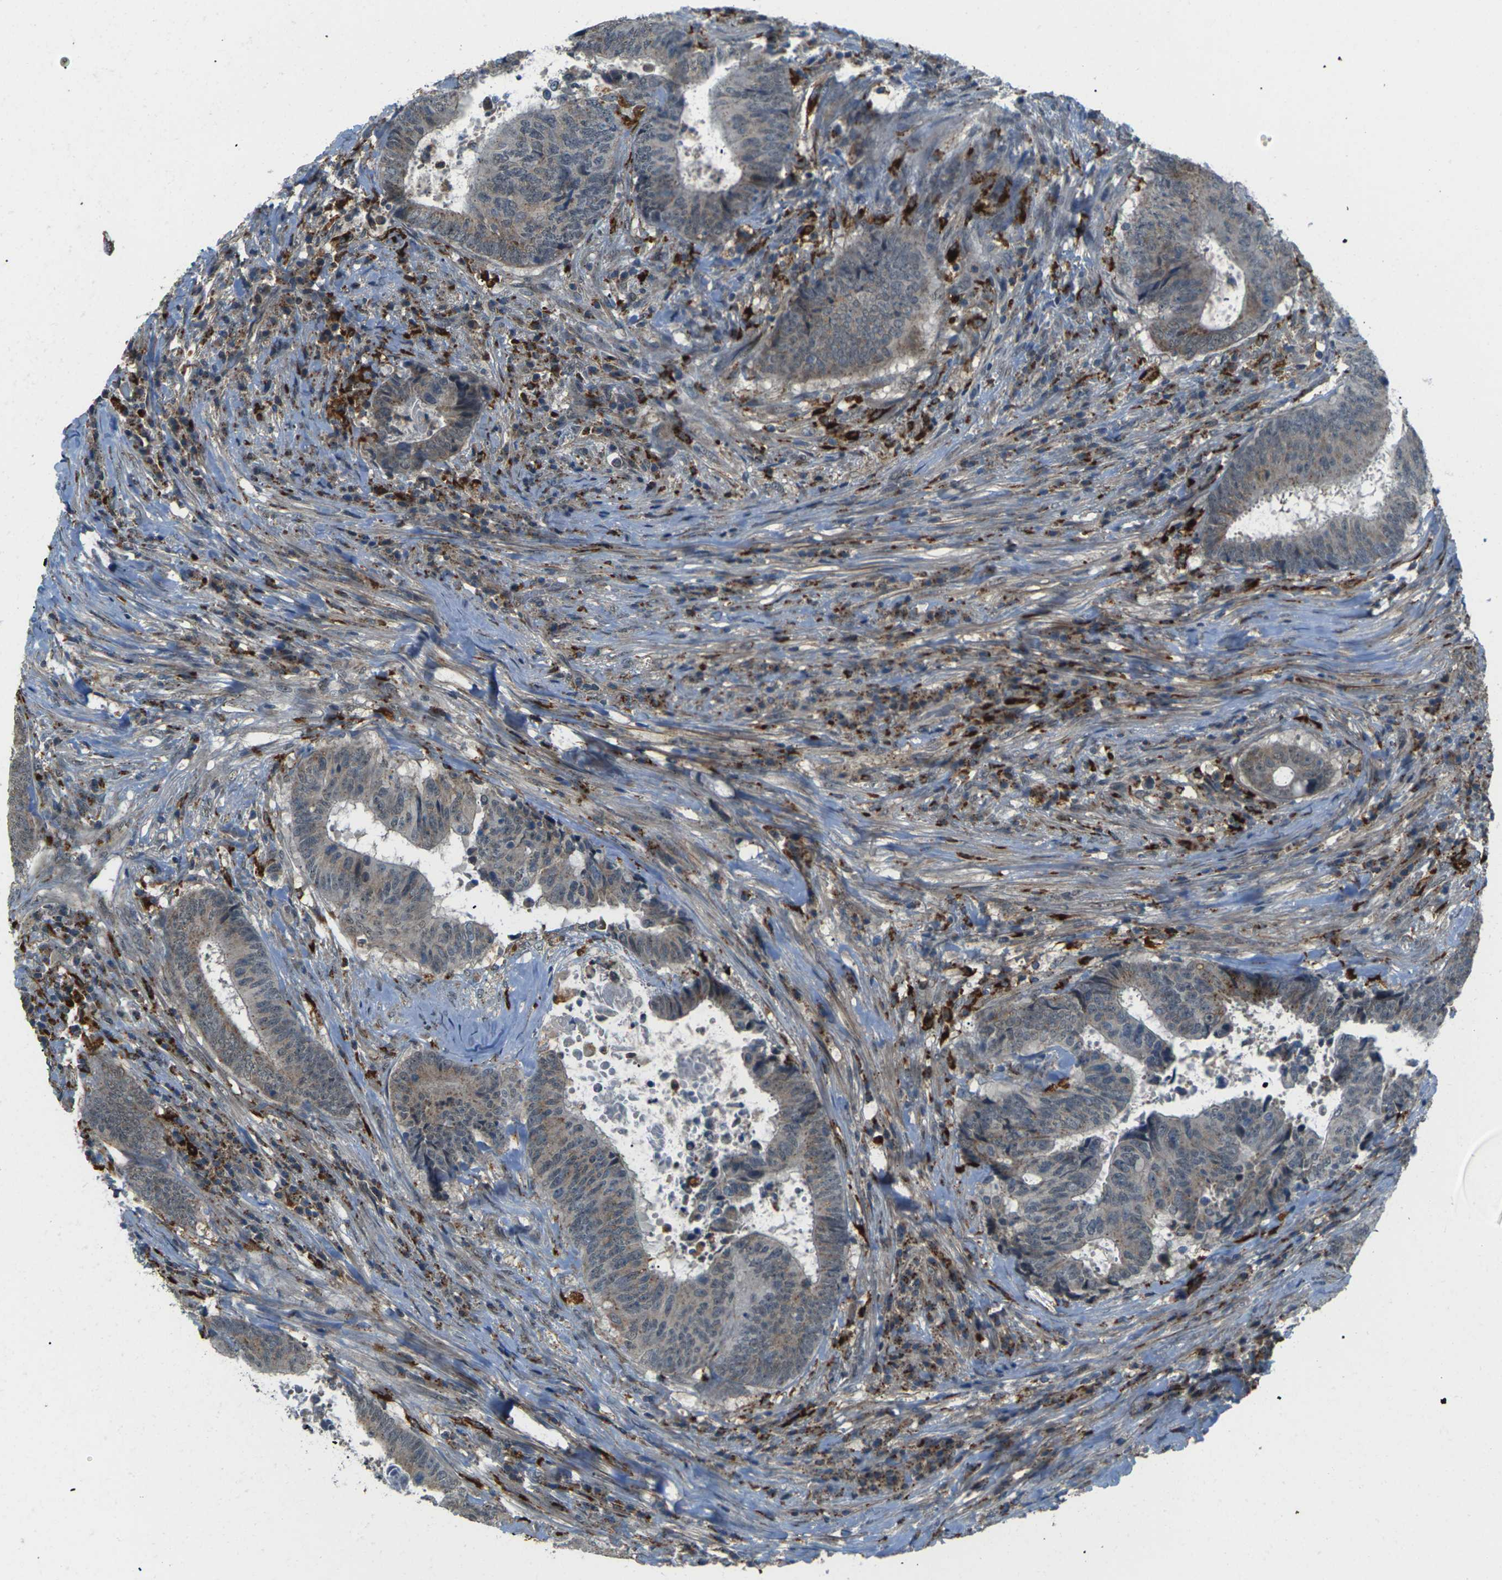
{"staining": {"intensity": "weak", "quantity": "<25%", "location": "cytoplasmic/membranous"}, "tissue": "colorectal cancer", "cell_type": "Tumor cells", "image_type": "cancer", "snomed": [{"axis": "morphology", "description": "Adenocarcinoma, NOS"}, {"axis": "topography", "description": "Rectum"}], "caption": "Immunohistochemistry (IHC) micrograph of adenocarcinoma (colorectal) stained for a protein (brown), which reveals no positivity in tumor cells.", "gene": "SLC31A2", "patient": {"sex": "male", "age": 72}}